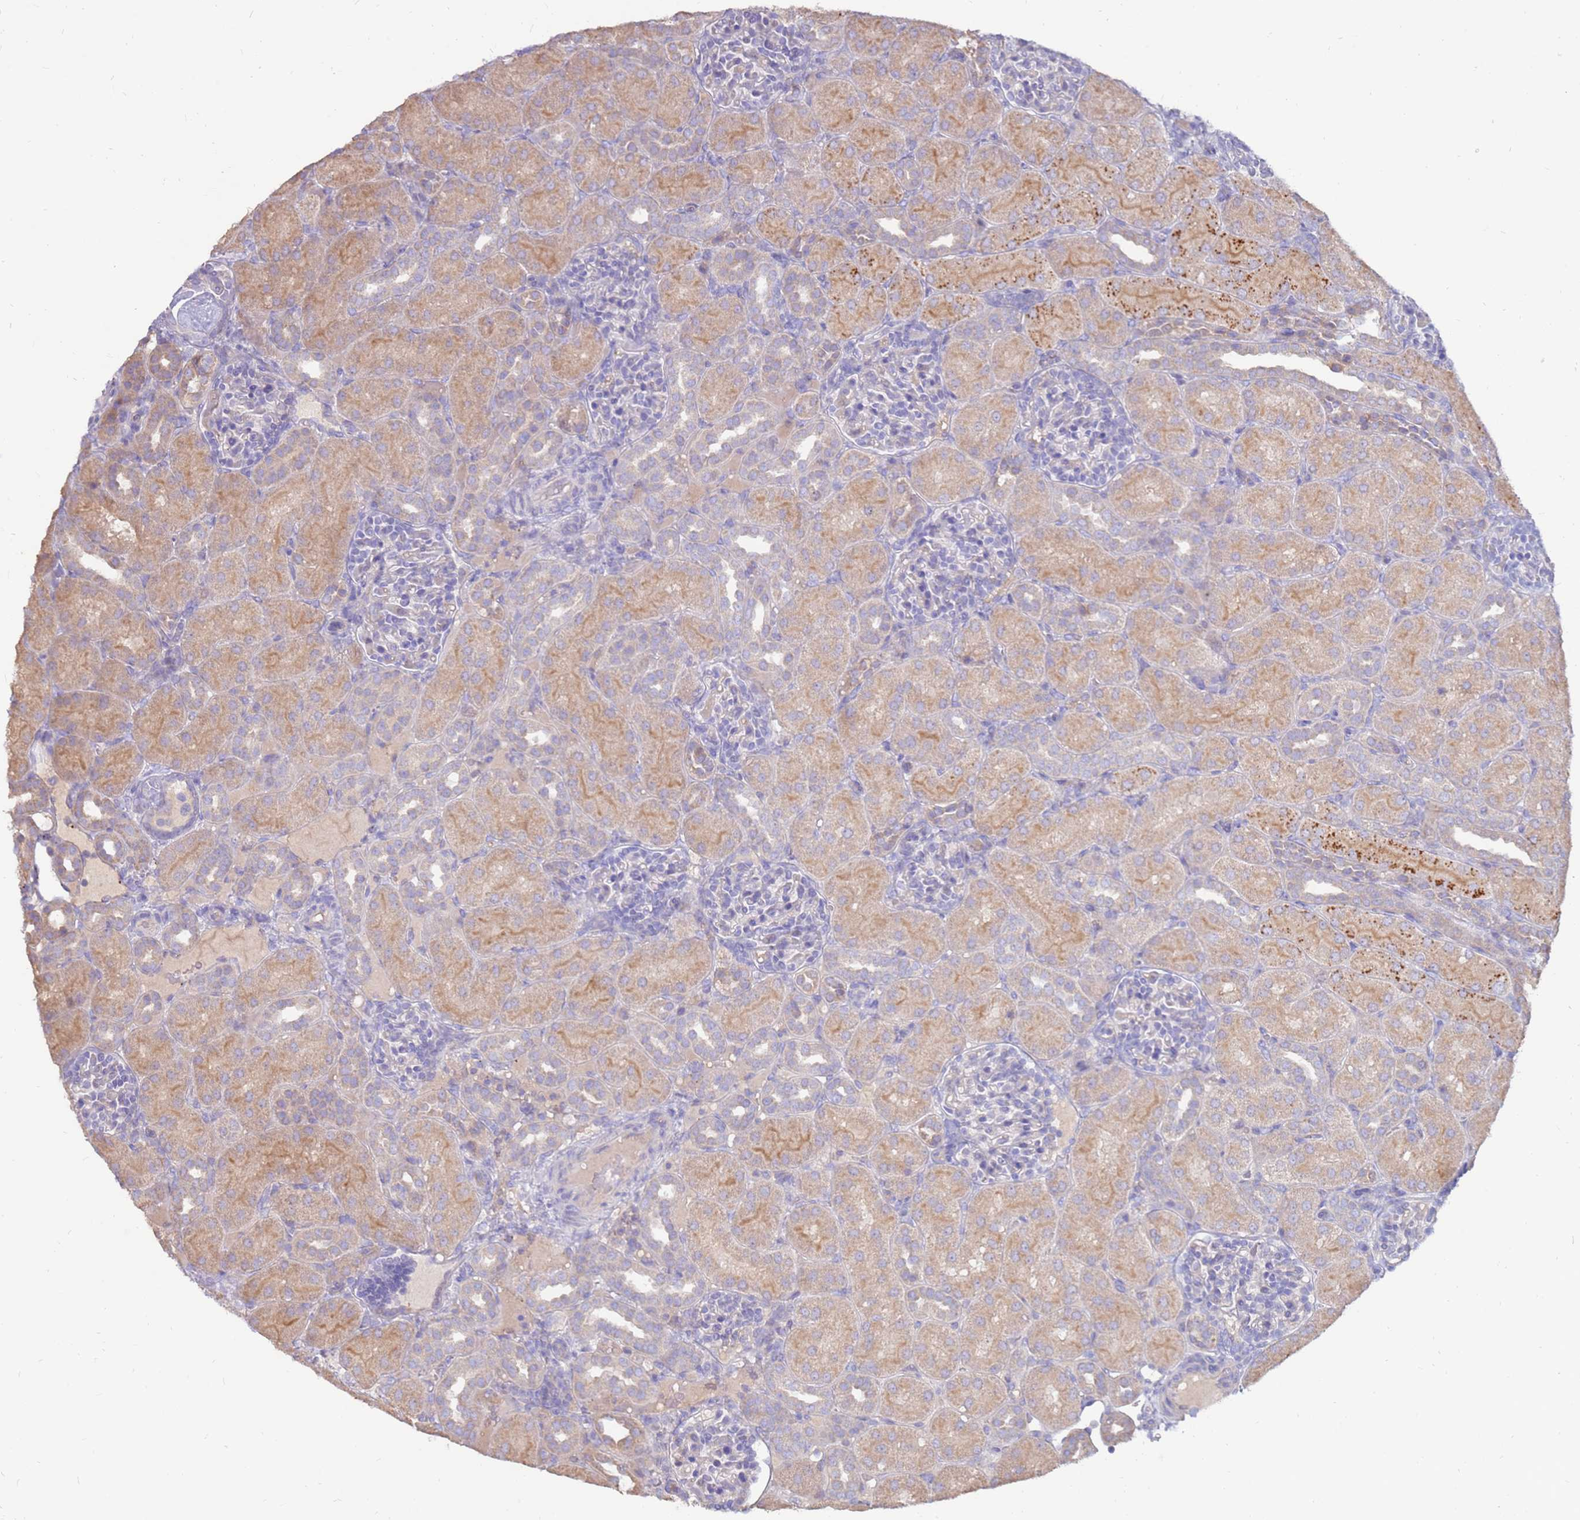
{"staining": {"intensity": "negative", "quantity": "none", "location": "none"}, "tissue": "kidney", "cell_type": "Cells in glomeruli", "image_type": "normal", "snomed": [{"axis": "morphology", "description": "Normal tissue, NOS"}, {"axis": "topography", "description": "Kidney"}], "caption": "Cells in glomeruli show no significant expression in benign kidney. (Immunohistochemistry, brightfield microscopy, high magnification).", "gene": "SLC44A4", "patient": {"sex": "male", "age": 1}}